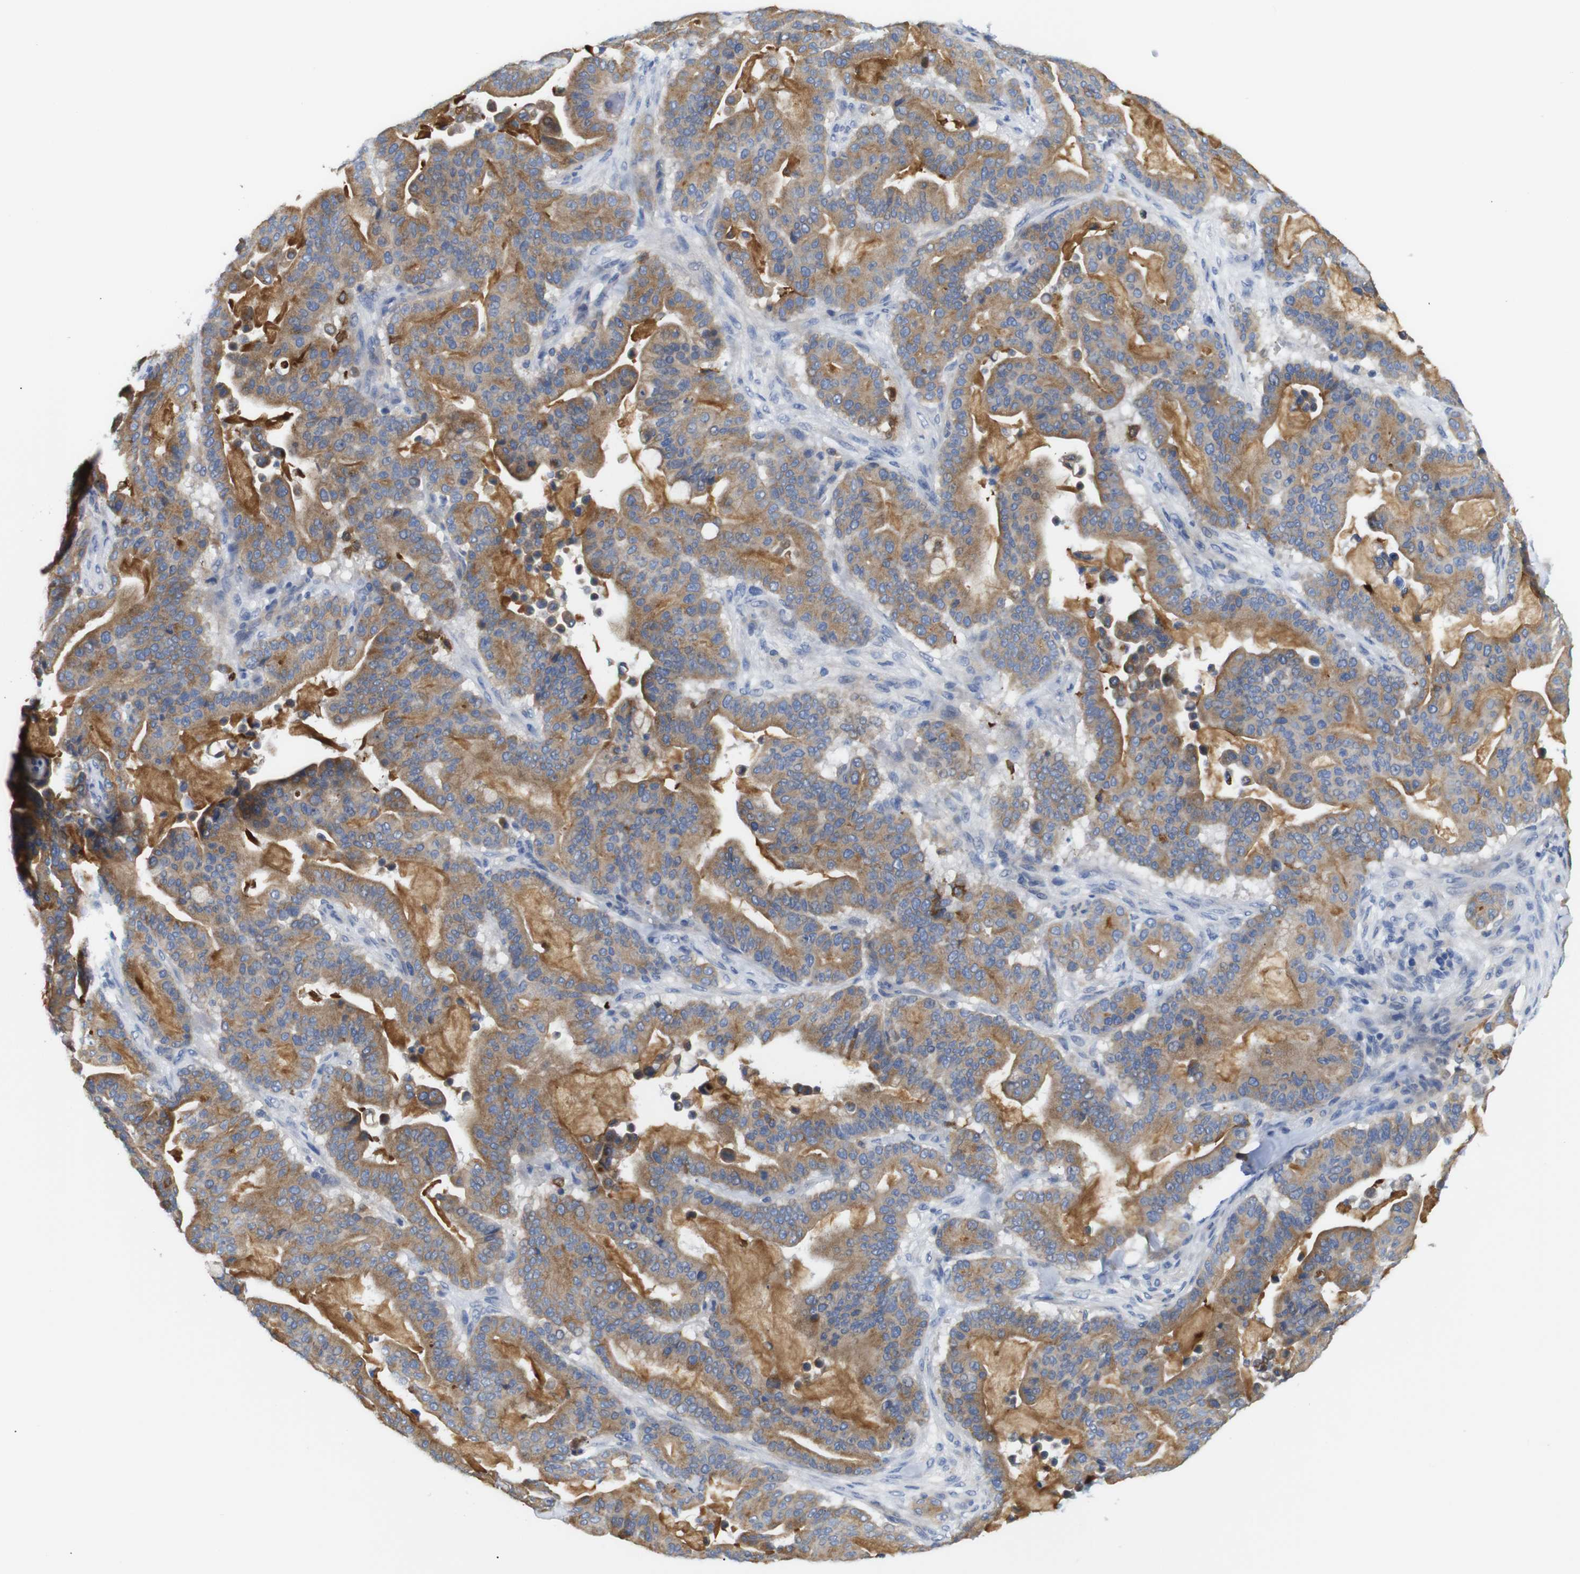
{"staining": {"intensity": "moderate", "quantity": ">75%", "location": "cytoplasmic/membranous"}, "tissue": "pancreatic cancer", "cell_type": "Tumor cells", "image_type": "cancer", "snomed": [{"axis": "morphology", "description": "Adenocarcinoma, NOS"}, {"axis": "topography", "description": "Pancreas"}], "caption": "Protein analysis of pancreatic cancer (adenocarcinoma) tissue shows moderate cytoplasmic/membranous staining in approximately >75% of tumor cells. The staining is performed using DAB brown chromogen to label protein expression. The nuclei are counter-stained blue using hematoxylin.", "gene": "ALOX15", "patient": {"sex": "male", "age": 63}}